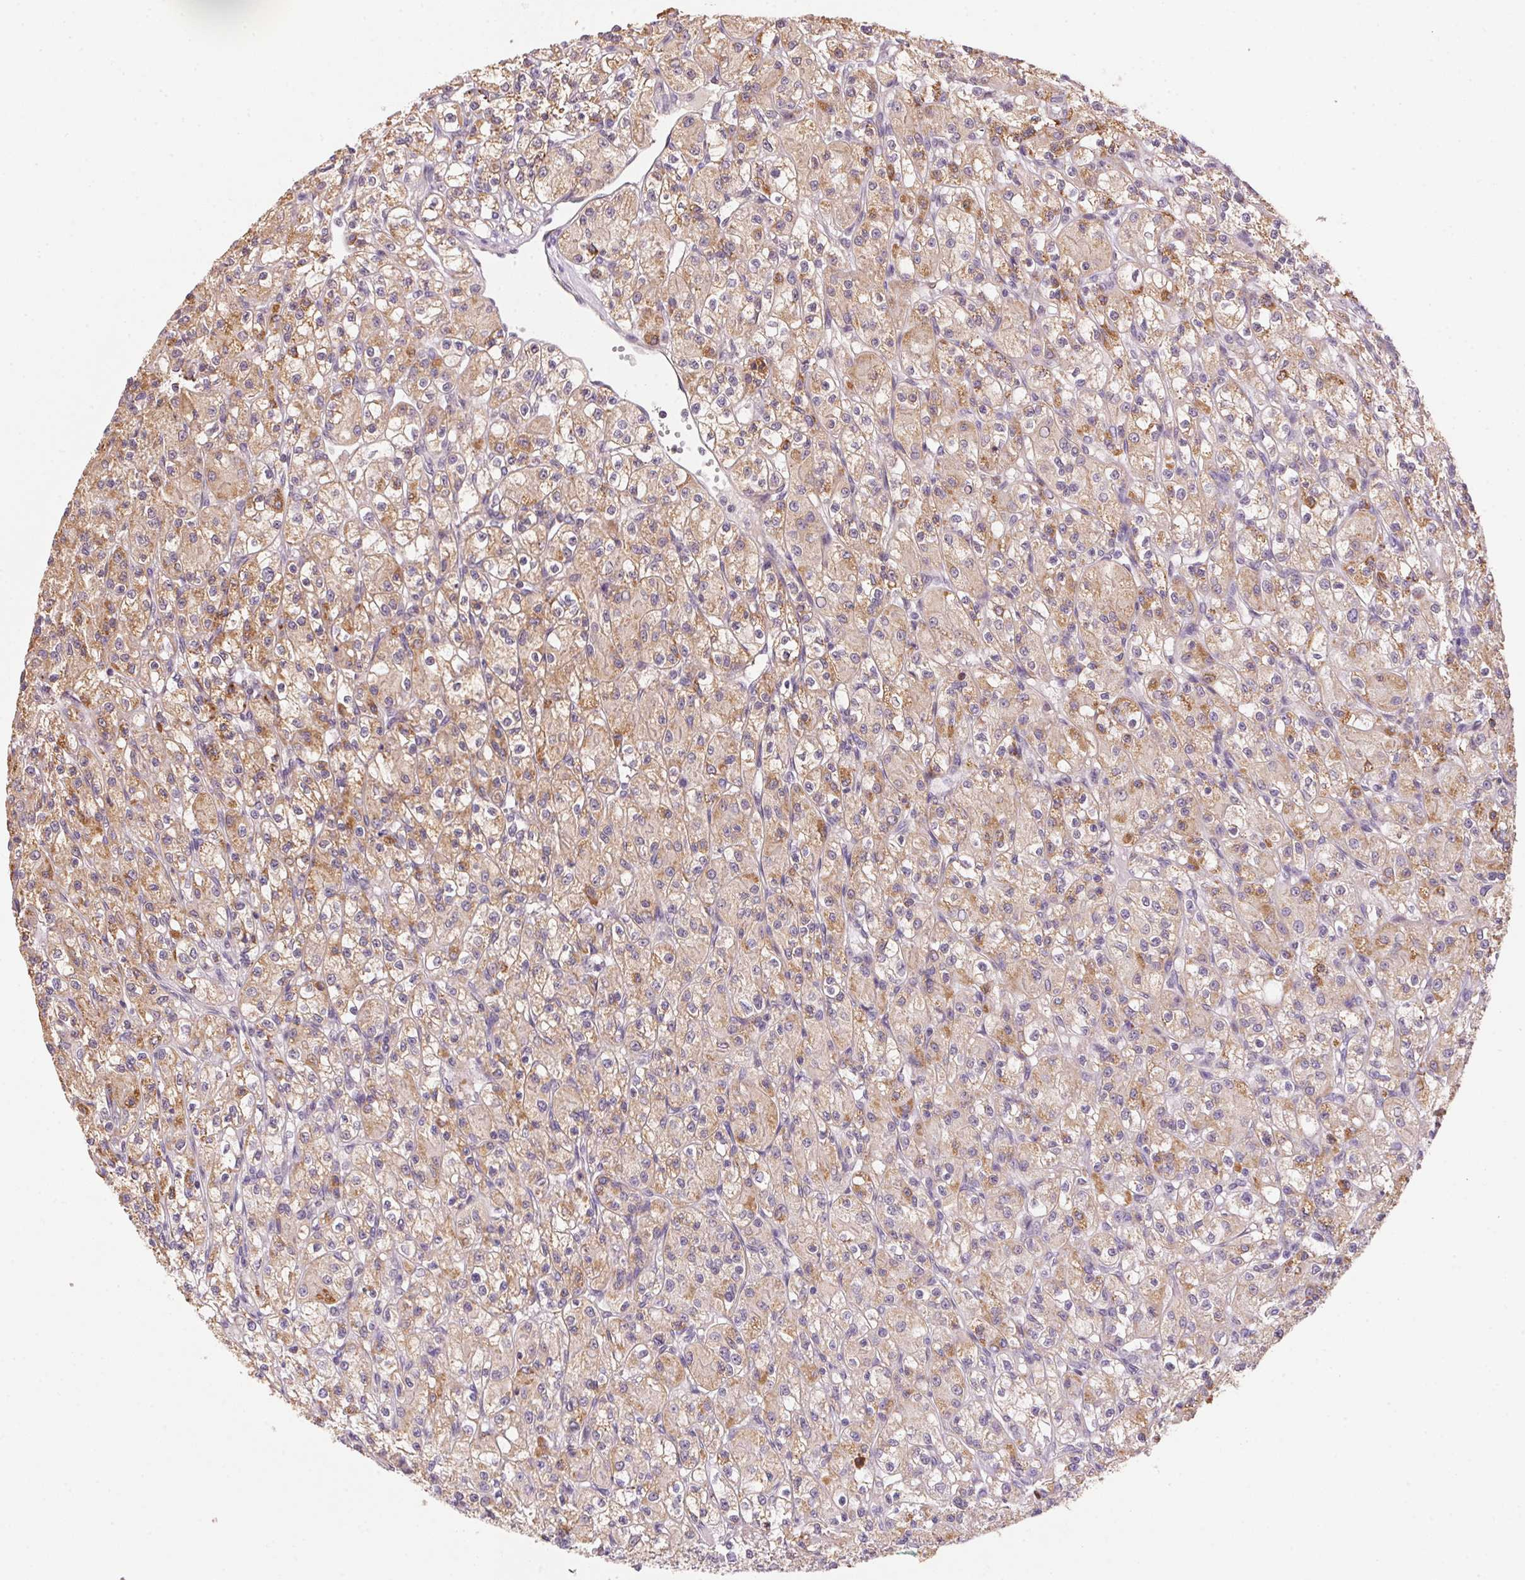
{"staining": {"intensity": "moderate", "quantity": "25%-75%", "location": "cytoplasmic/membranous"}, "tissue": "renal cancer", "cell_type": "Tumor cells", "image_type": "cancer", "snomed": [{"axis": "morphology", "description": "Adenocarcinoma, NOS"}, {"axis": "topography", "description": "Kidney"}], "caption": "This is an image of IHC staining of renal adenocarcinoma, which shows moderate staining in the cytoplasmic/membranous of tumor cells.", "gene": "SC5D", "patient": {"sex": "female", "age": 70}}